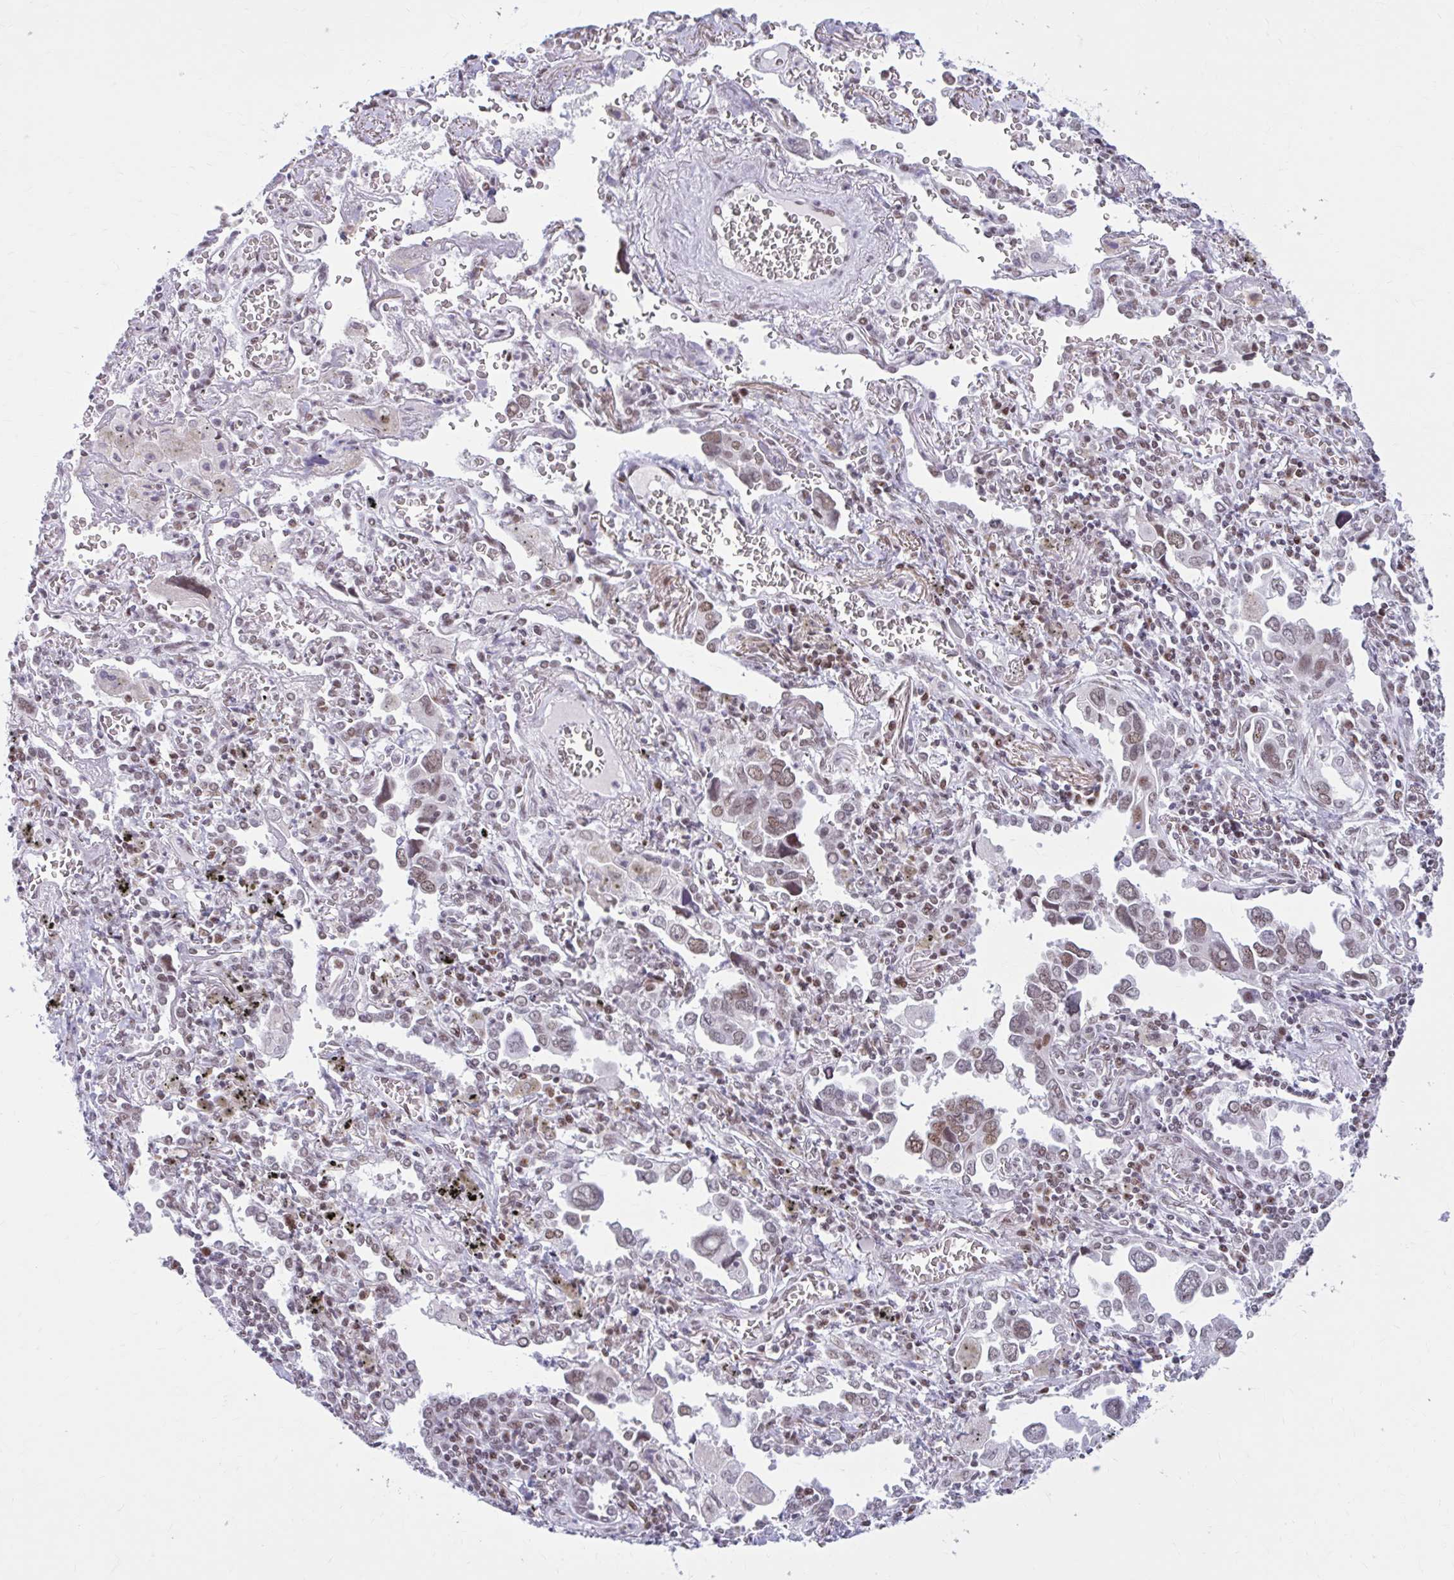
{"staining": {"intensity": "moderate", "quantity": ">75%", "location": "nuclear"}, "tissue": "lung cancer", "cell_type": "Tumor cells", "image_type": "cancer", "snomed": [{"axis": "morphology", "description": "Adenocarcinoma, NOS"}, {"axis": "topography", "description": "Lung"}], "caption": "Tumor cells reveal medium levels of moderate nuclear expression in about >75% of cells in lung cancer.", "gene": "PABIR1", "patient": {"sex": "male", "age": 76}}